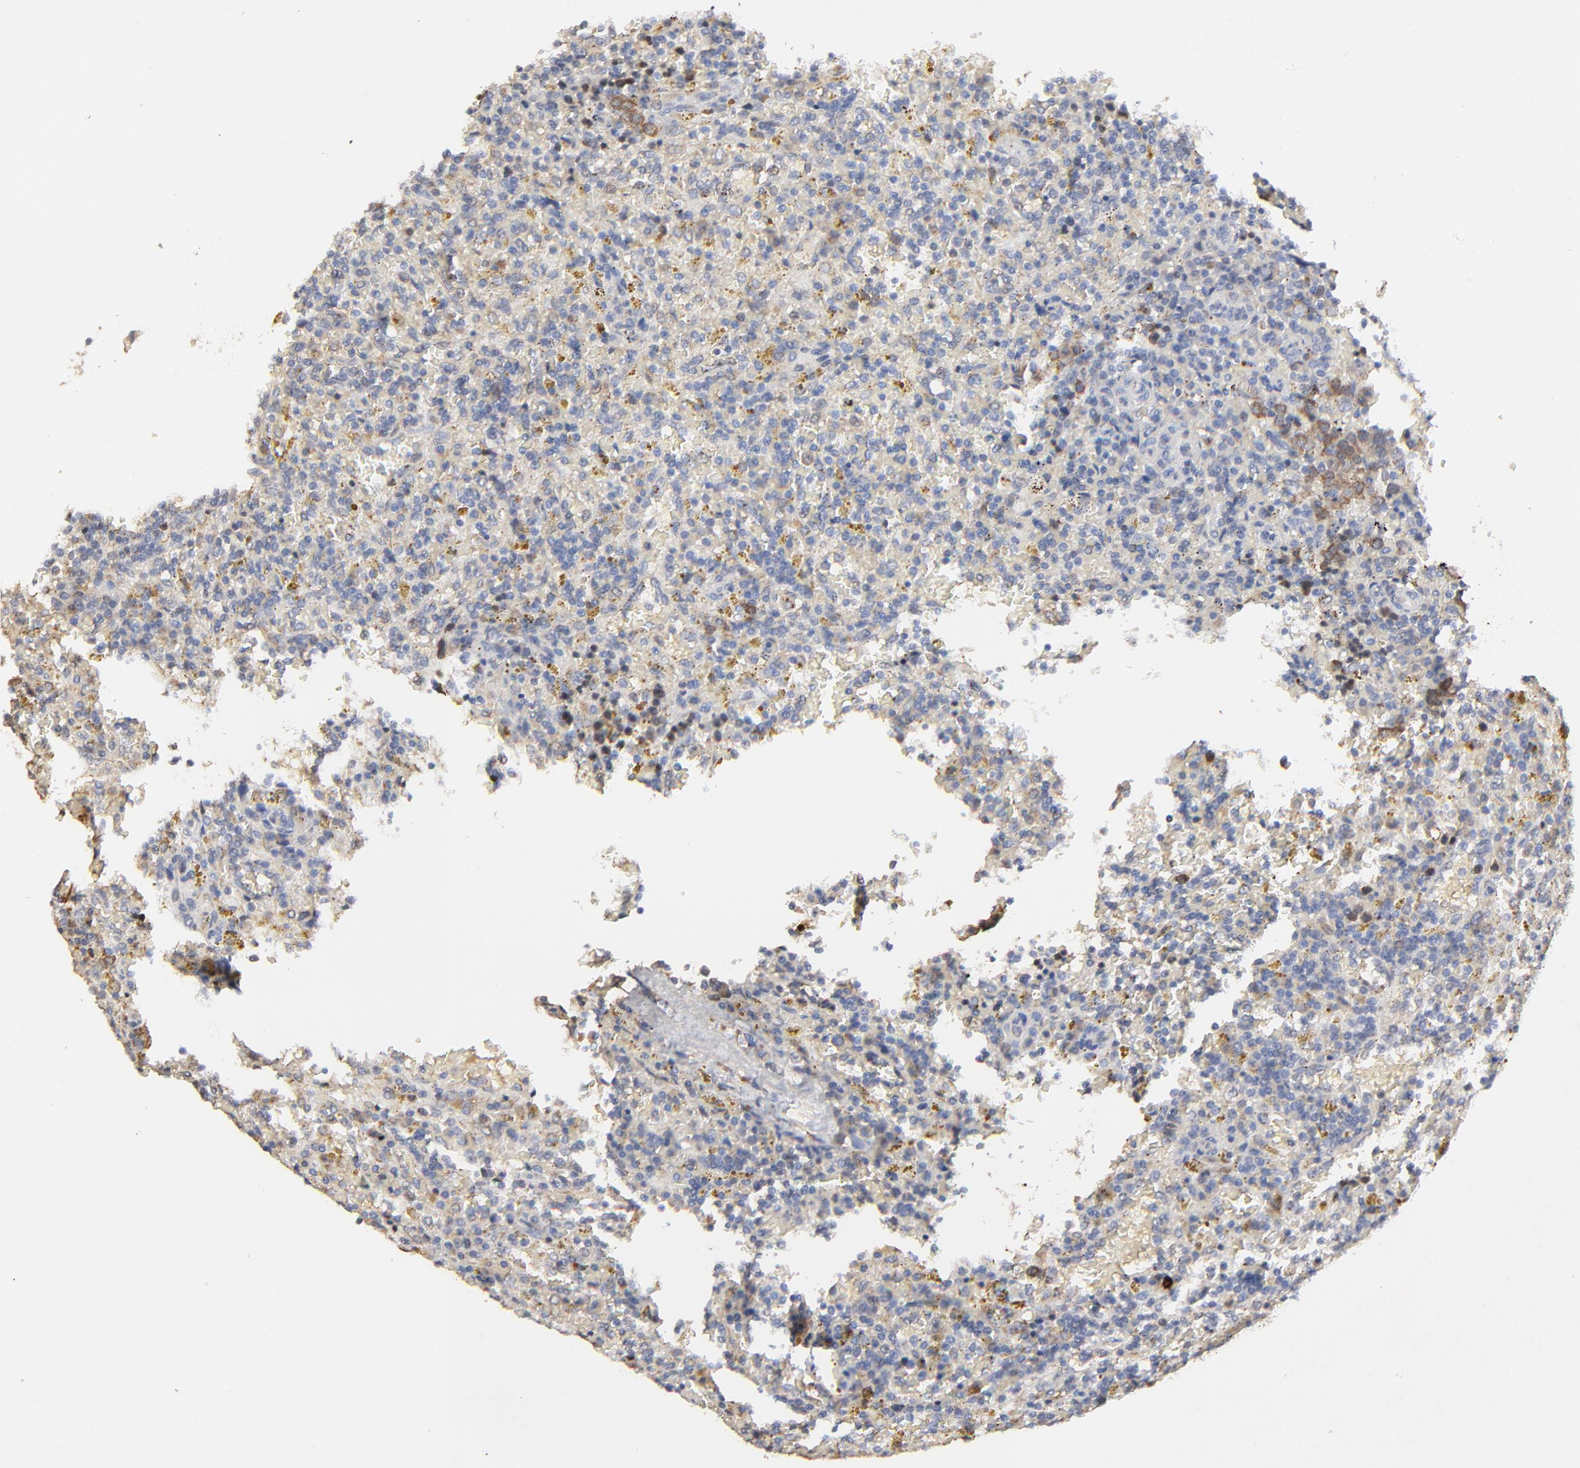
{"staining": {"intensity": "weak", "quantity": "<25%", "location": "cytoplasmic/membranous"}, "tissue": "lymphoma", "cell_type": "Tumor cells", "image_type": "cancer", "snomed": [{"axis": "morphology", "description": "Malignant lymphoma, non-Hodgkin's type, Low grade"}, {"axis": "topography", "description": "Spleen"}], "caption": "Tumor cells are negative for brown protein staining in lymphoma. (Brightfield microscopy of DAB IHC at high magnification).", "gene": "LGALS3", "patient": {"sex": "female", "age": 65}}